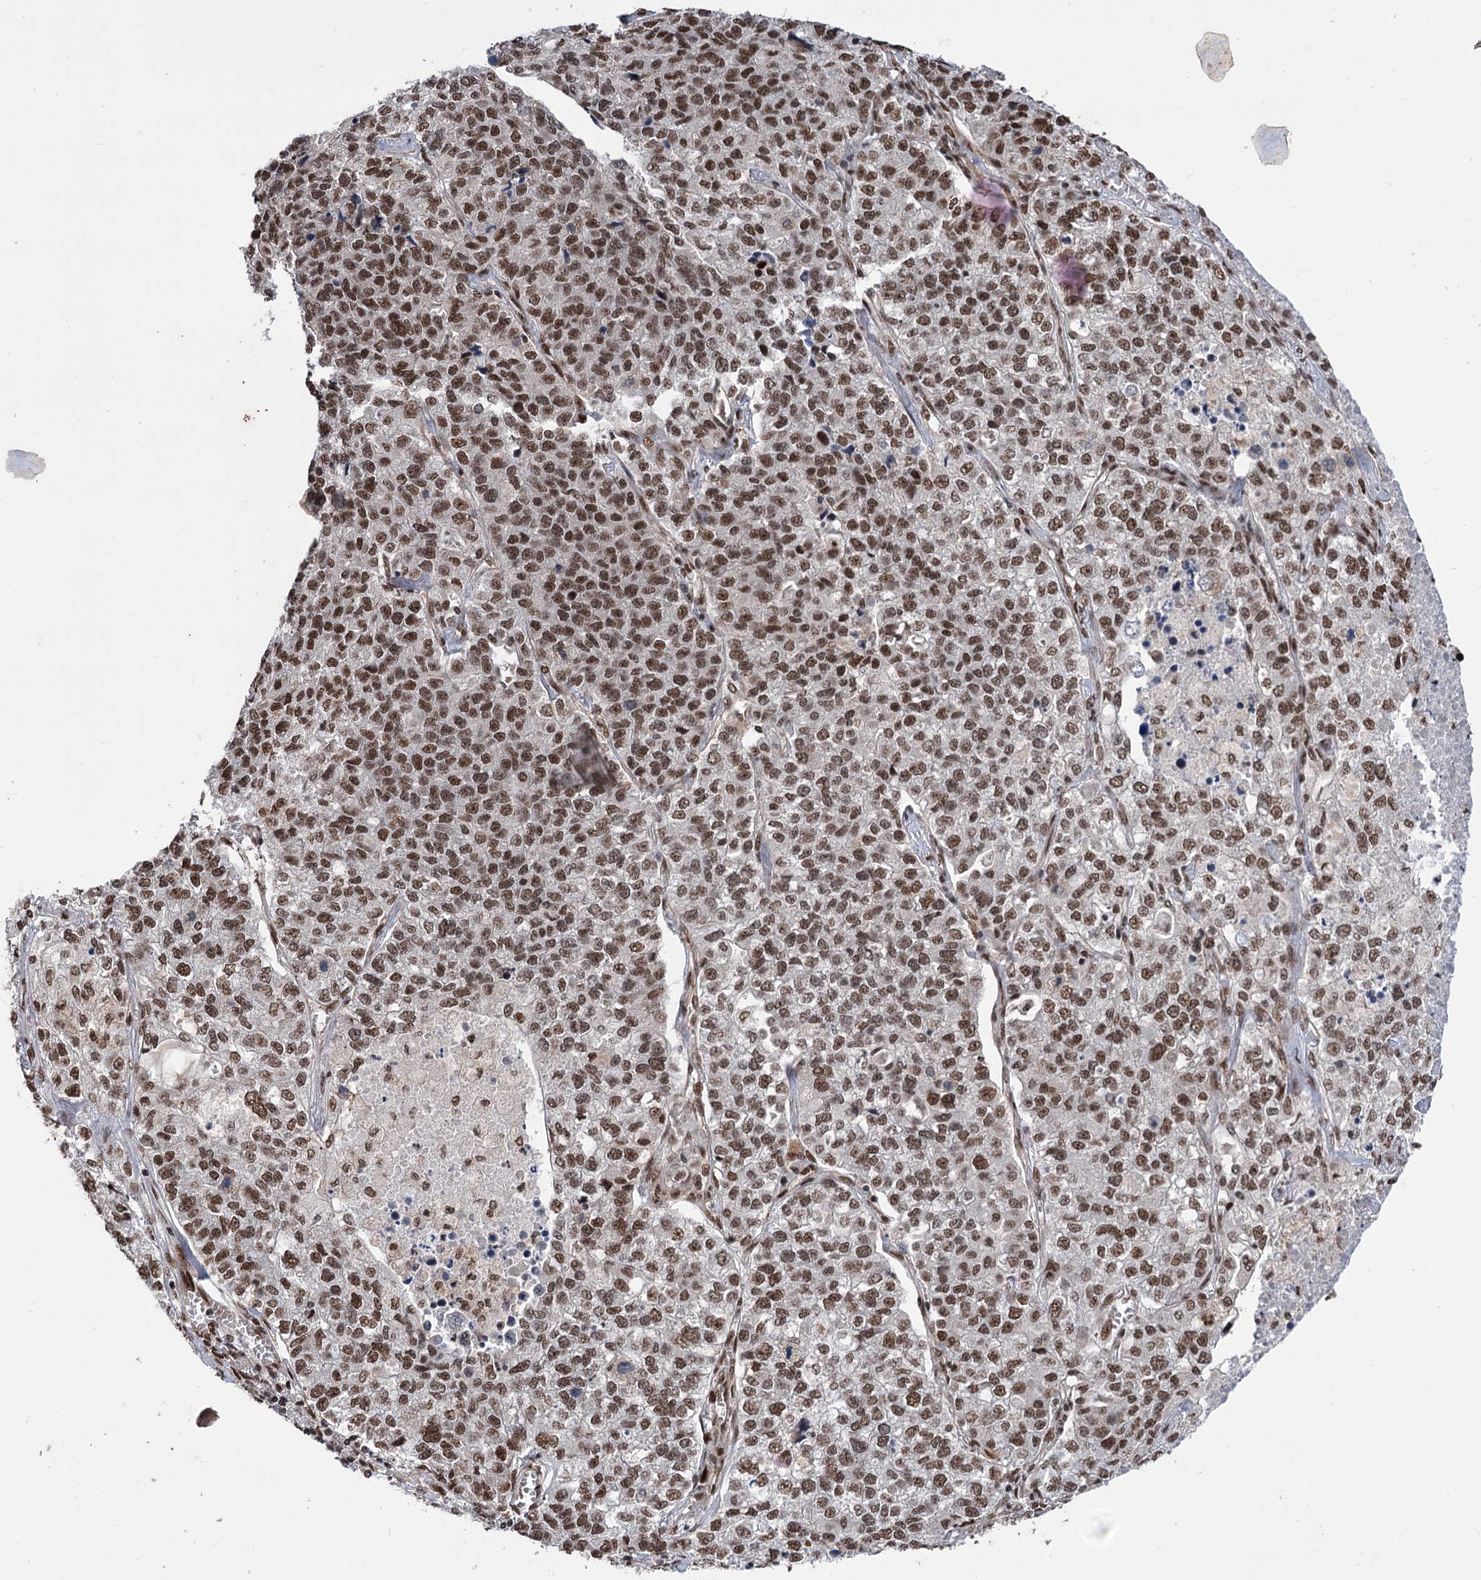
{"staining": {"intensity": "strong", "quantity": ">75%", "location": "nuclear"}, "tissue": "lung cancer", "cell_type": "Tumor cells", "image_type": "cancer", "snomed": [{"axis": "morphology", "description": "Adenocarcinoma, NOS"}, {"axis": "topography", "description": "Lung"}], "caption": "The image displays a brown stain indicating the presence of a protein in the nuclear of tumor cells in lung adenocarcinoma. (DAB IHC, brown staining for protein, blue staining for nuclei).", "gene": "MAML1", "patient": {"sex": "male", "age": 49}}